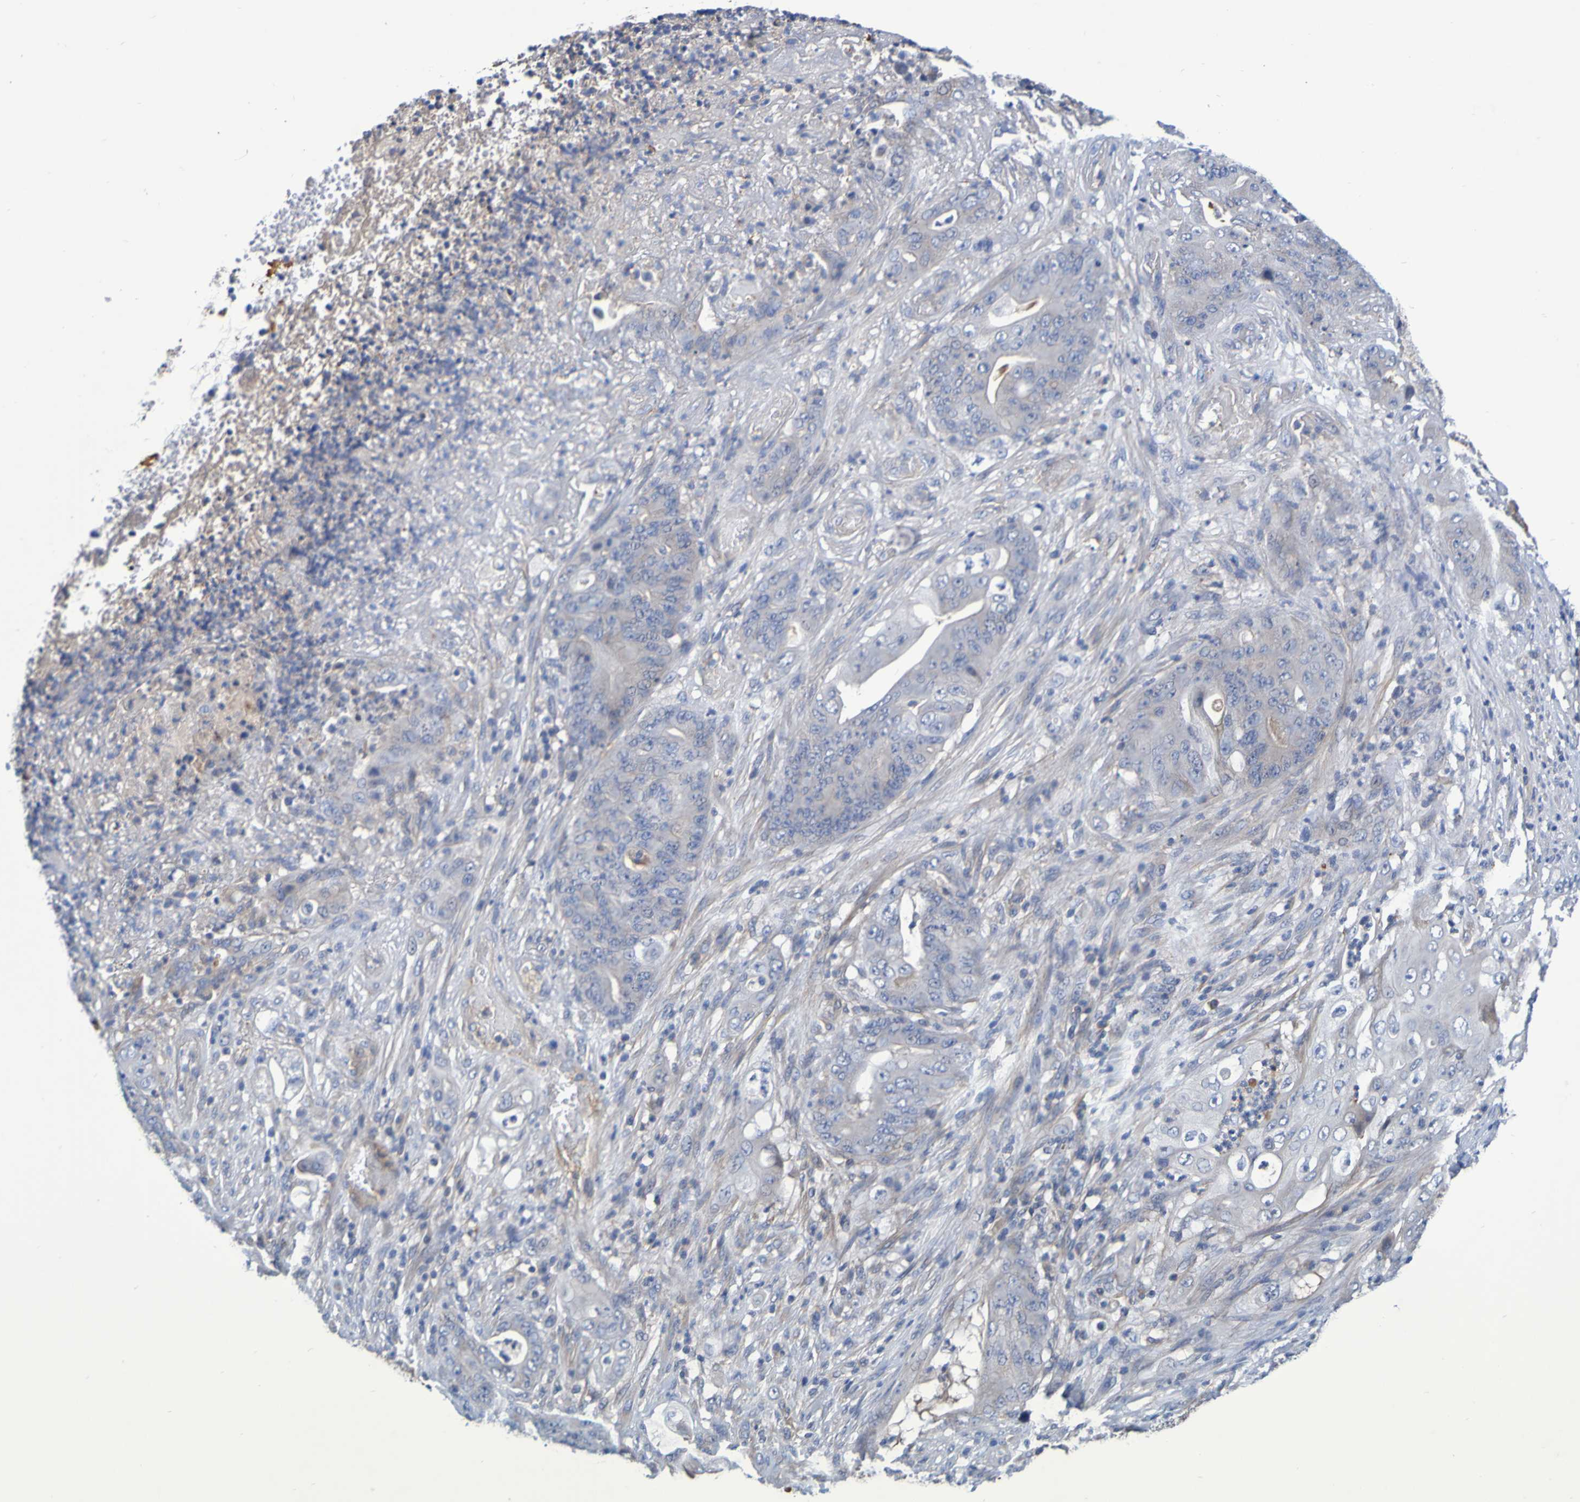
{"staining": {"intensity": "negative", "quantity": "none", "location": "none"}, "tissue": "stomach cancer", "cell_type": "Tumor cells", "image_type": "cancer", "snomed": [{"axis": "morphology", "description": "Adenocarcinoma, NOS"}, {"axis": "topography", "description": "Stomach"}], "caption": "Human stomach cancer stained for a protein using immunohistochemistry exhibits no expression in tumor cells.", "gene": "GAB3", "patient": {"sex": "female", "age": 73}}